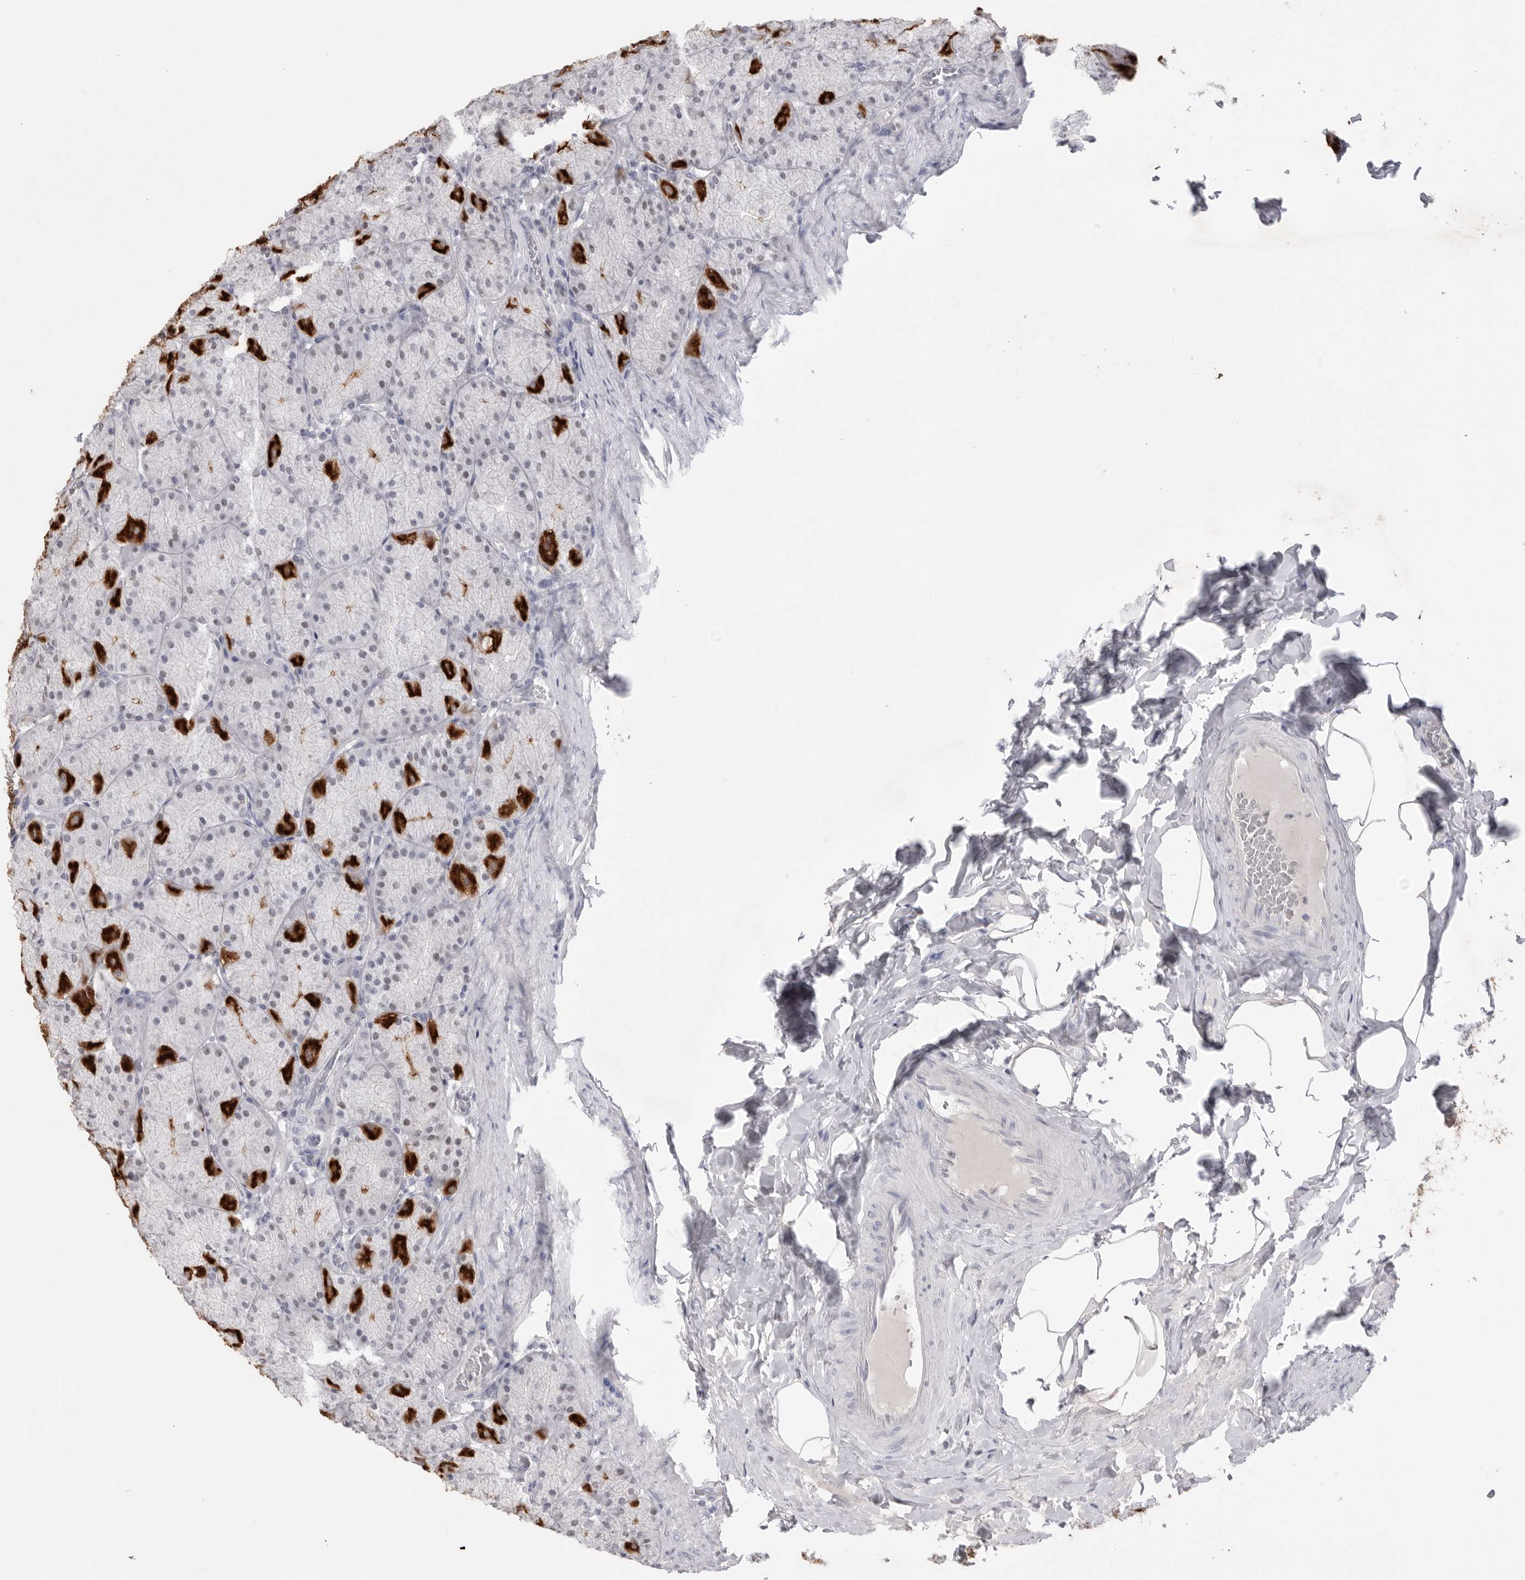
{"staining": {"intensity": "strong", "quantity": "25%-75%", "location": "cytoplasmic/membranous,nuclear"}, "tissue": "stomach", "cell_type": "Glandular cells", "image_type": "normal", "snomed": [{"axis": "morphology", "description": "Normal tissue, NOS"}, {"axis": "topography", "description": "Stomach, upper"}], "caption": "A brown stain highlights strong cytoplasmic/membranous,nuclear expression of a protein in glandular cells of normal human stomach. (DAB IHC, brown staining for protein, blue staining for nuclei).", "gene": "ZBTB7B", "patient": {"sex": "female", "age": 56}}